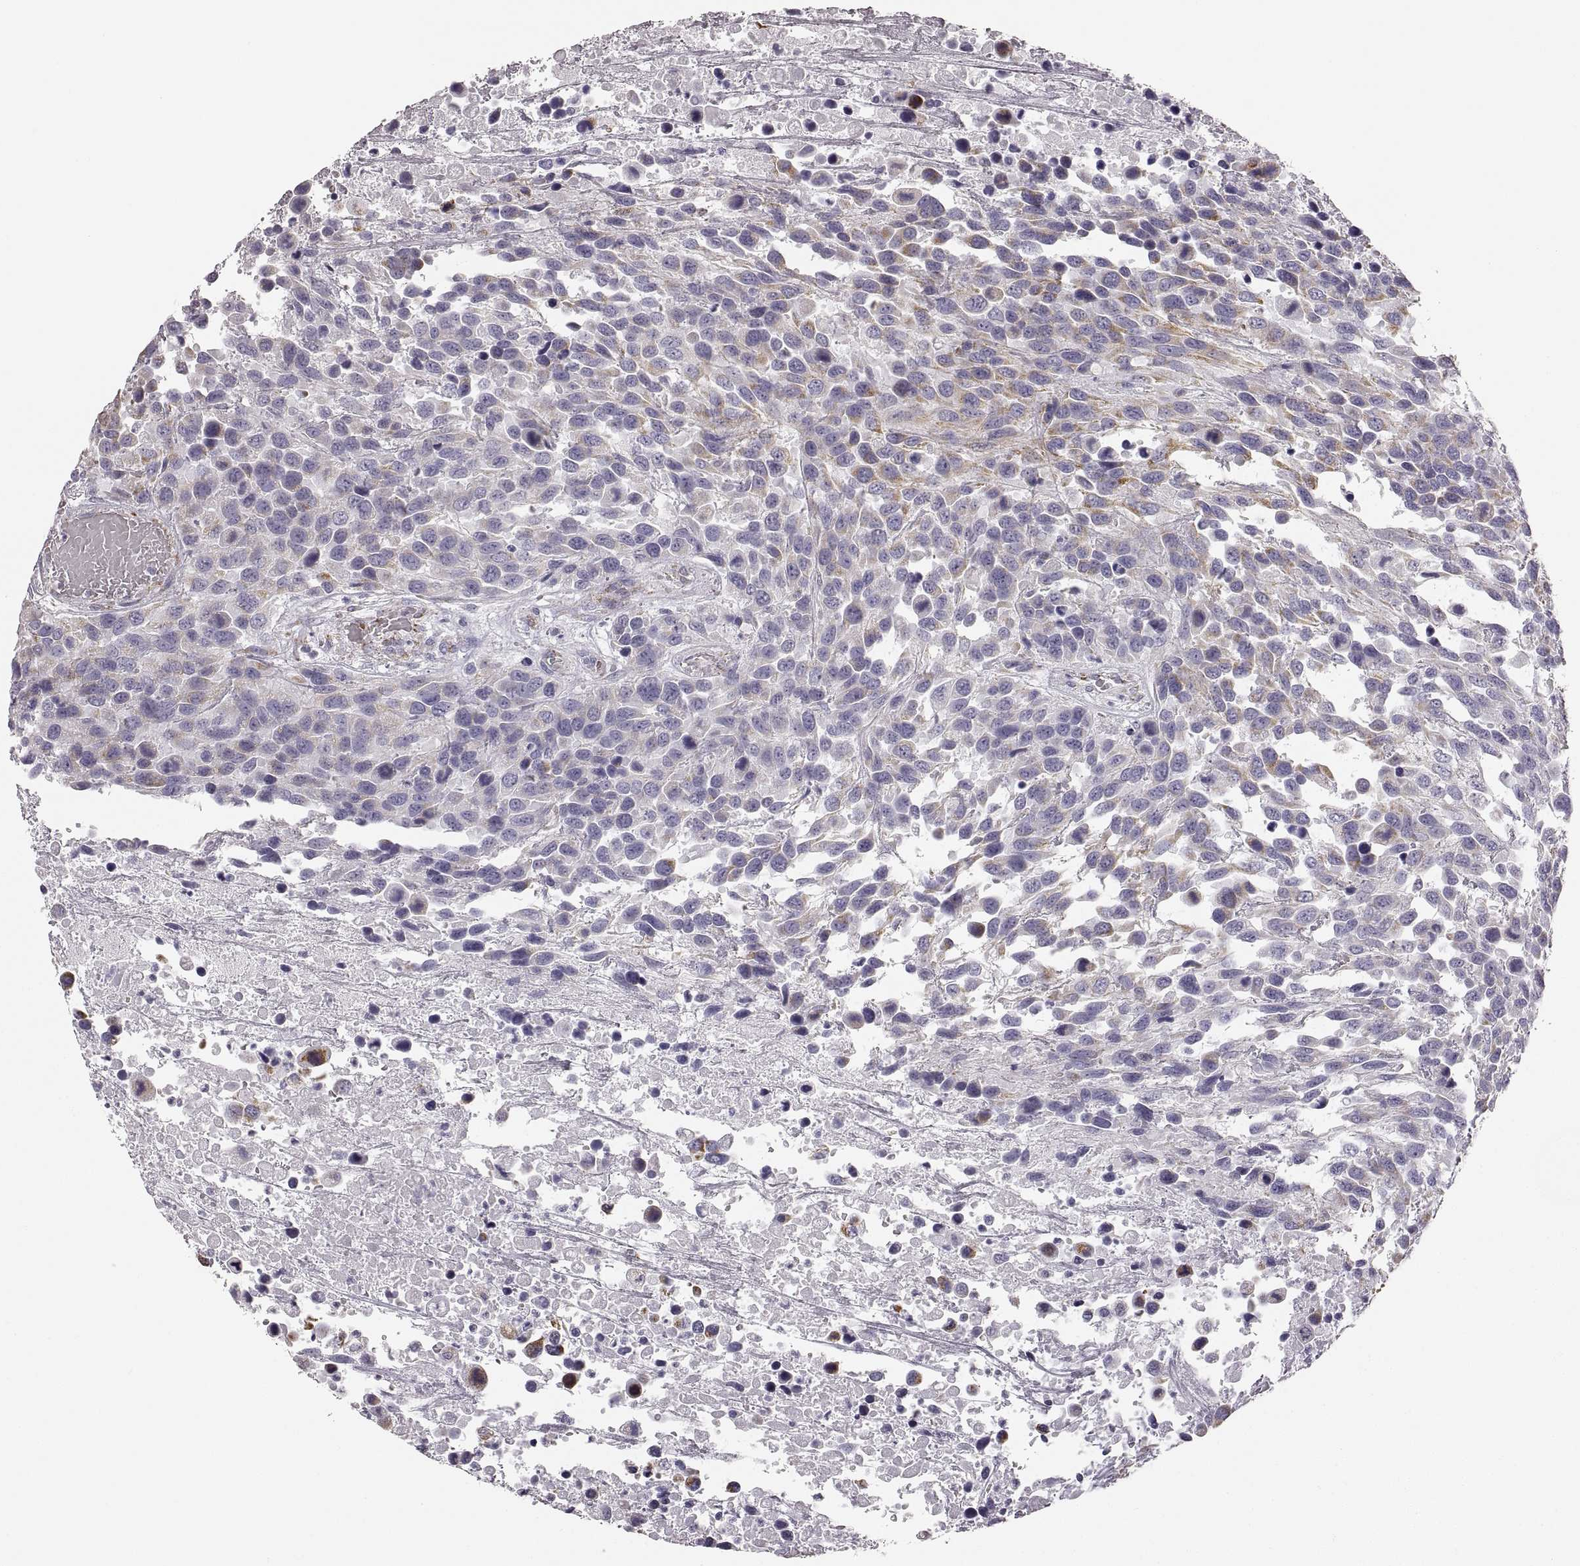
{"staining": {"intensity": "negative", "quantity": "none", "location": "none"}, "tissue": "urothelial cancer", "cell_type": "Tumor cells", "image_type": "cancer", "snomed": [{"axis": "morphology", "description": "Urothelial carcinoma, High grade"}, {"axis": "topography", "description": "Urinary bladder"}], "caption": "This micrograph is of high-grade urothelial carcinoma stained with immunohistochemistry to label a protein in brown with the nuclei are counter-stained blue. There is no positivity in tumor cells.", "gene": "RDH13", "patient": {"sex": "female", "age": 70}}